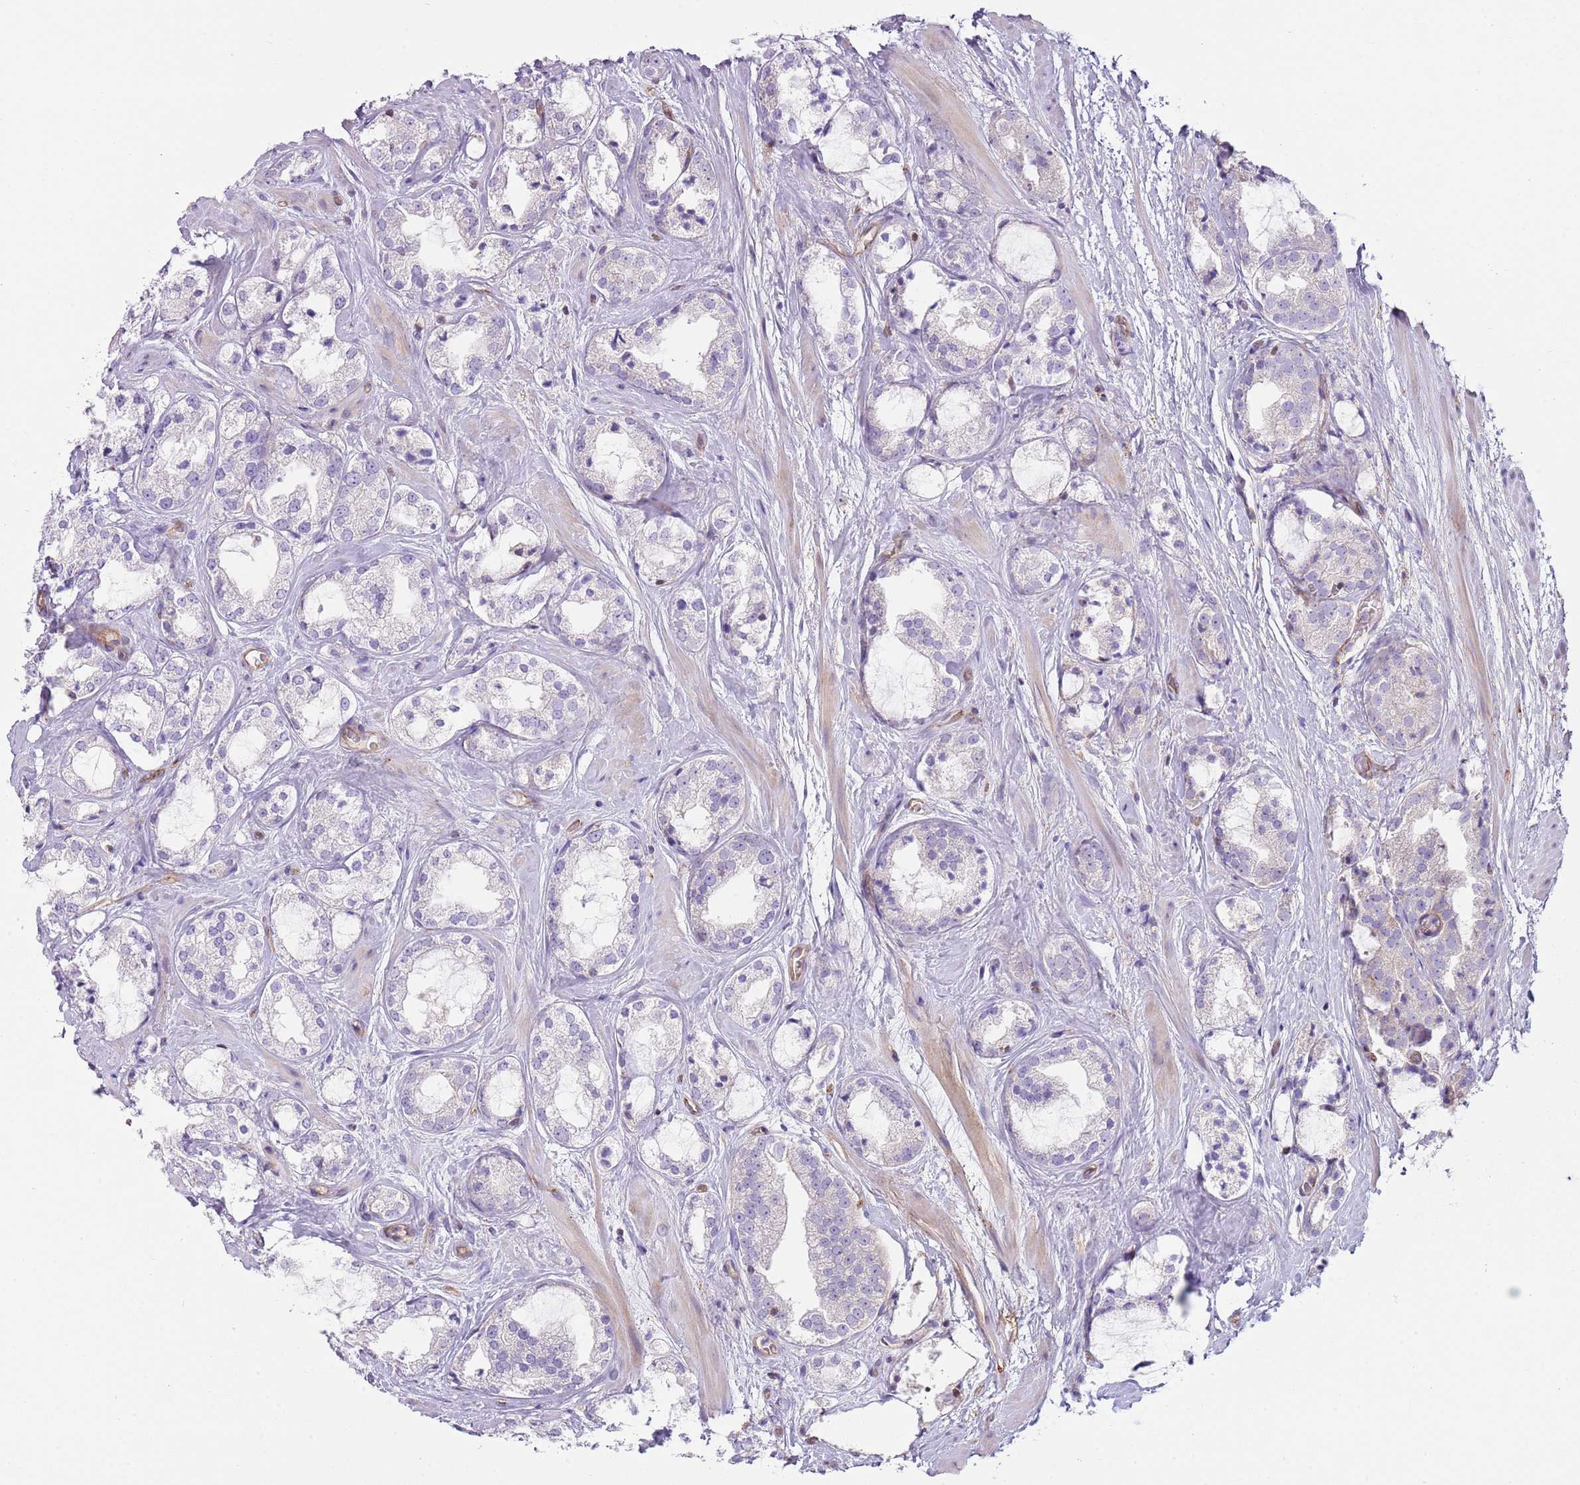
{"staining": {"intensity": "negative", "quantity": "none", "location": "none"}, "tissue": "prostate cancer", "cell_type": "Tumor cells", "image_type": "cancer", "snomed": [{"axis": "morphology", "description": "Adenocarcinoma, High grade"}, {"axis": "topography", "description": "Prostate"}], "caption": "Immunohistochemistry (IHC) histopathology image of human adenocarcinoma (high-grade) (prostate) stained for a protein (brown), which demonstrates no staining in tumor cells.", "gene": "GNAI3", "patient": {"sex": "male", "age": 64}}